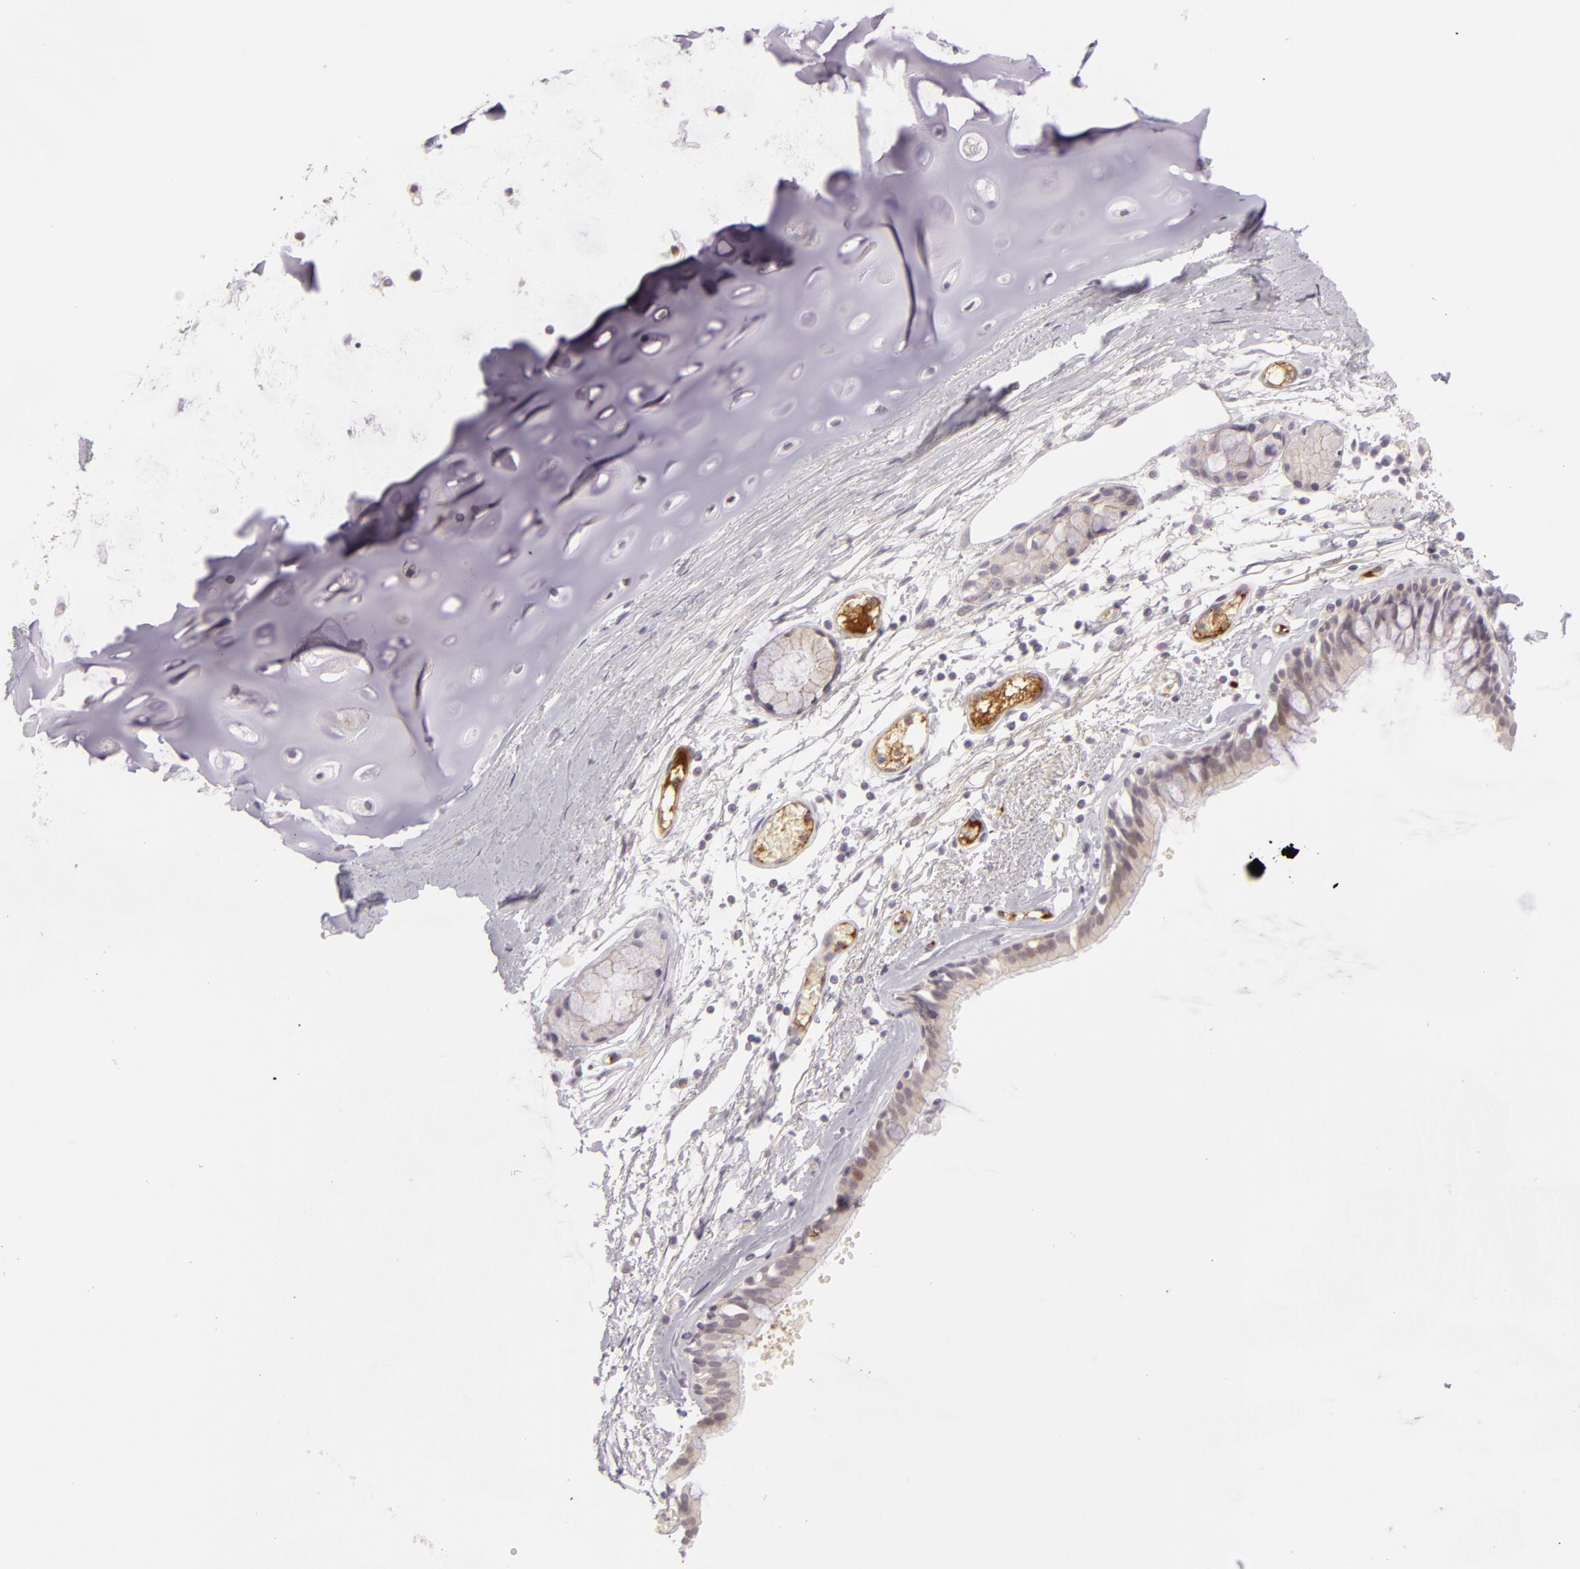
{"staining": {"intensity": "negative", "quantity": "none", "location": "none"}, "tissue": "adipose tissue", "cell_type": "Adipocytes", "image_type": "normal", "snomed": [{"axis": "morphology", "description": "Normal tissue, NOS"}, {"axis": "topography", "description": "Bronchus"}, {"axis": "topography", "description": "Lung"}], "caption": "Adipose tissue was stained to show a protein in brown. There is no significant expression in adipocytes. (DAB (3,3'-diaminobenzidine) IHC, high magnification).", "gene": "CTNNB1", "patient": {"sex": "female", "age": 56}}